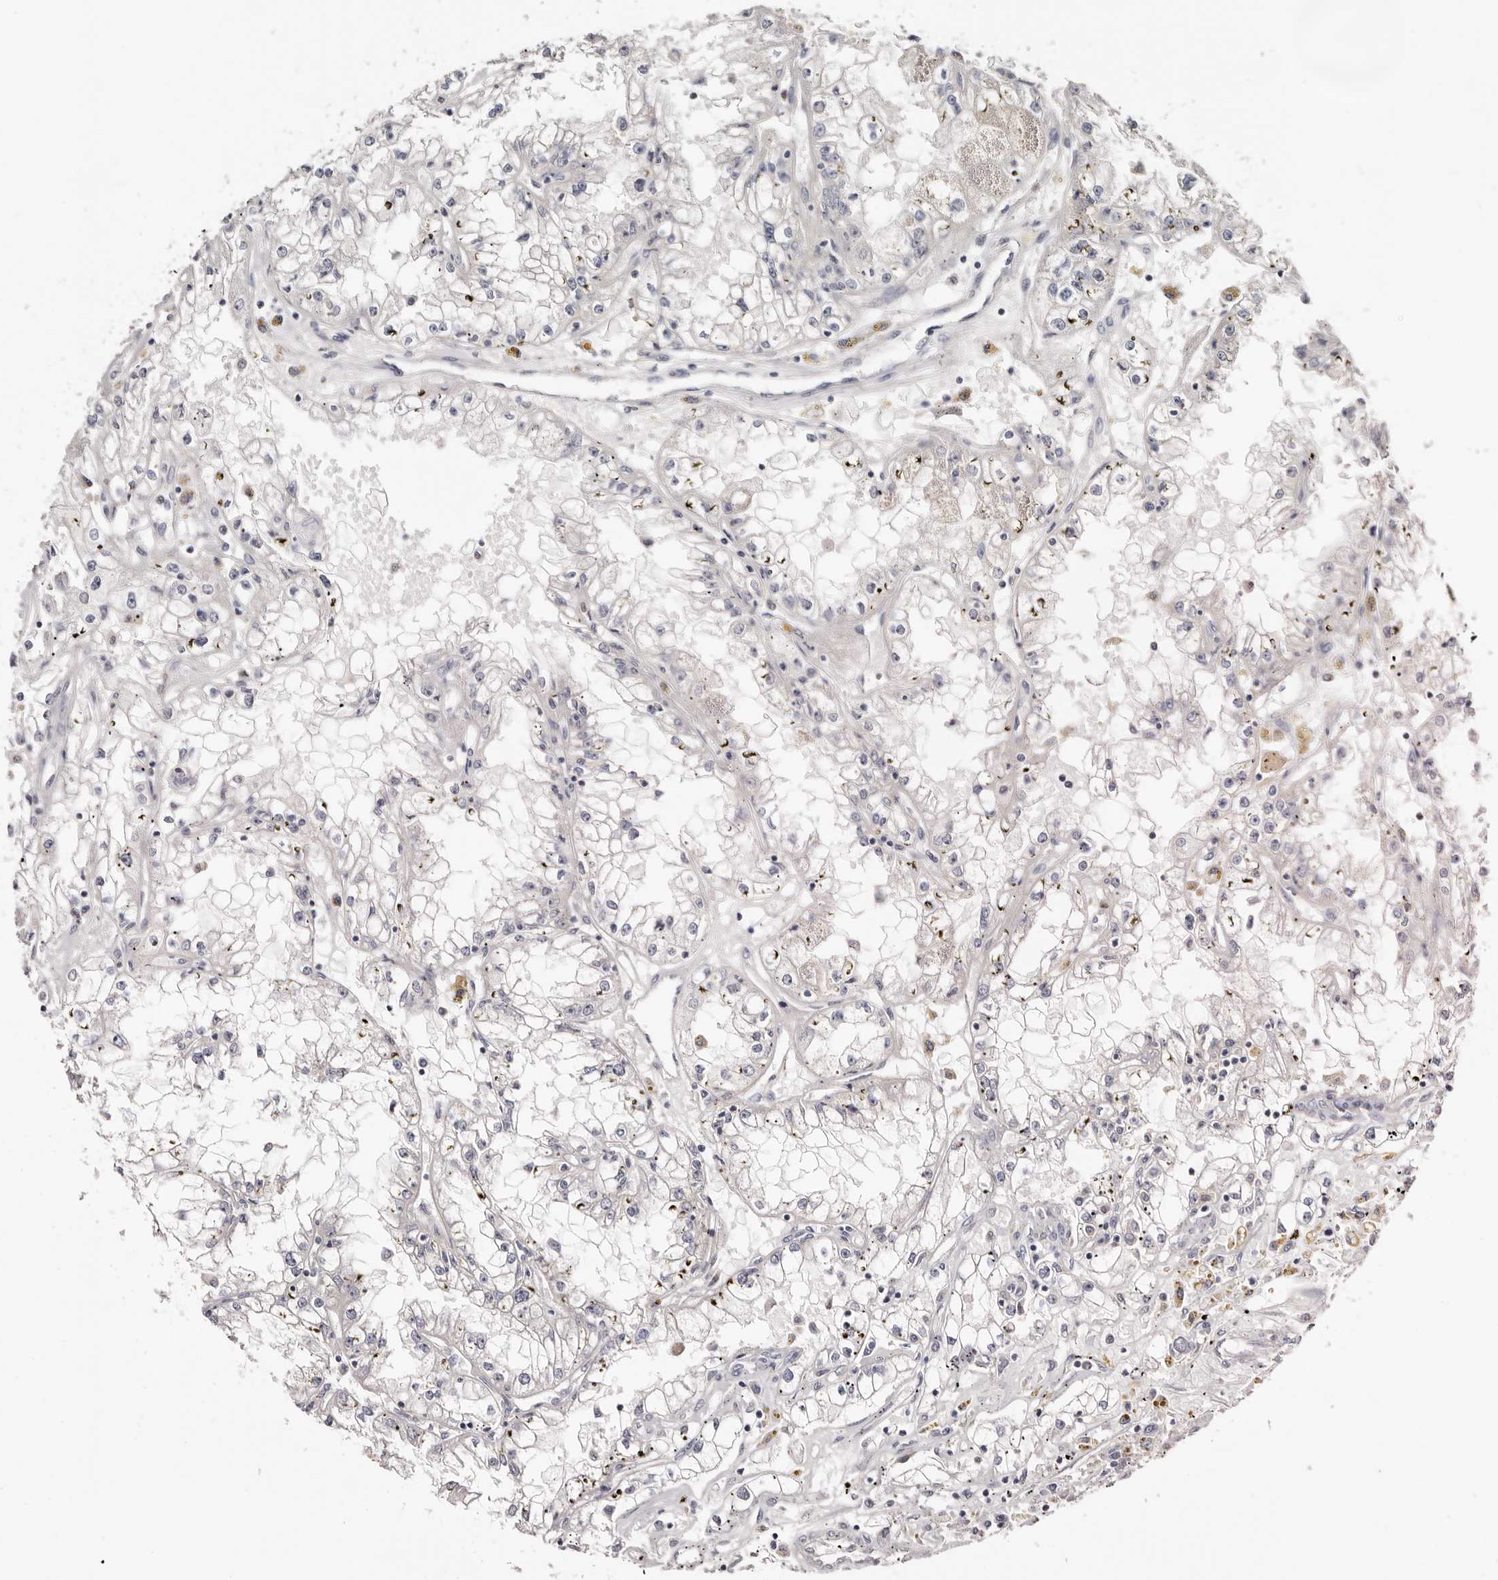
{"staining": {"intensity": "weak", "quantity": "<25%", "location": "cytoplasmic/membranous"}, "tissue": "renal cancer", "cell_type": "Tumor cells", "image_type": "cancer", "snomed": [{"axis": "morphology", "description": "Adenocarcinoma, NOS"}, {"axis": "topography", "description": "Kidney"}], "caption": "IHC histopathology image of renal cancer stained for a protein (brown), which reveals no positivity in tumor cells.", "gene": "S100A14", "patient": {"sex": "male", "age": 56}}